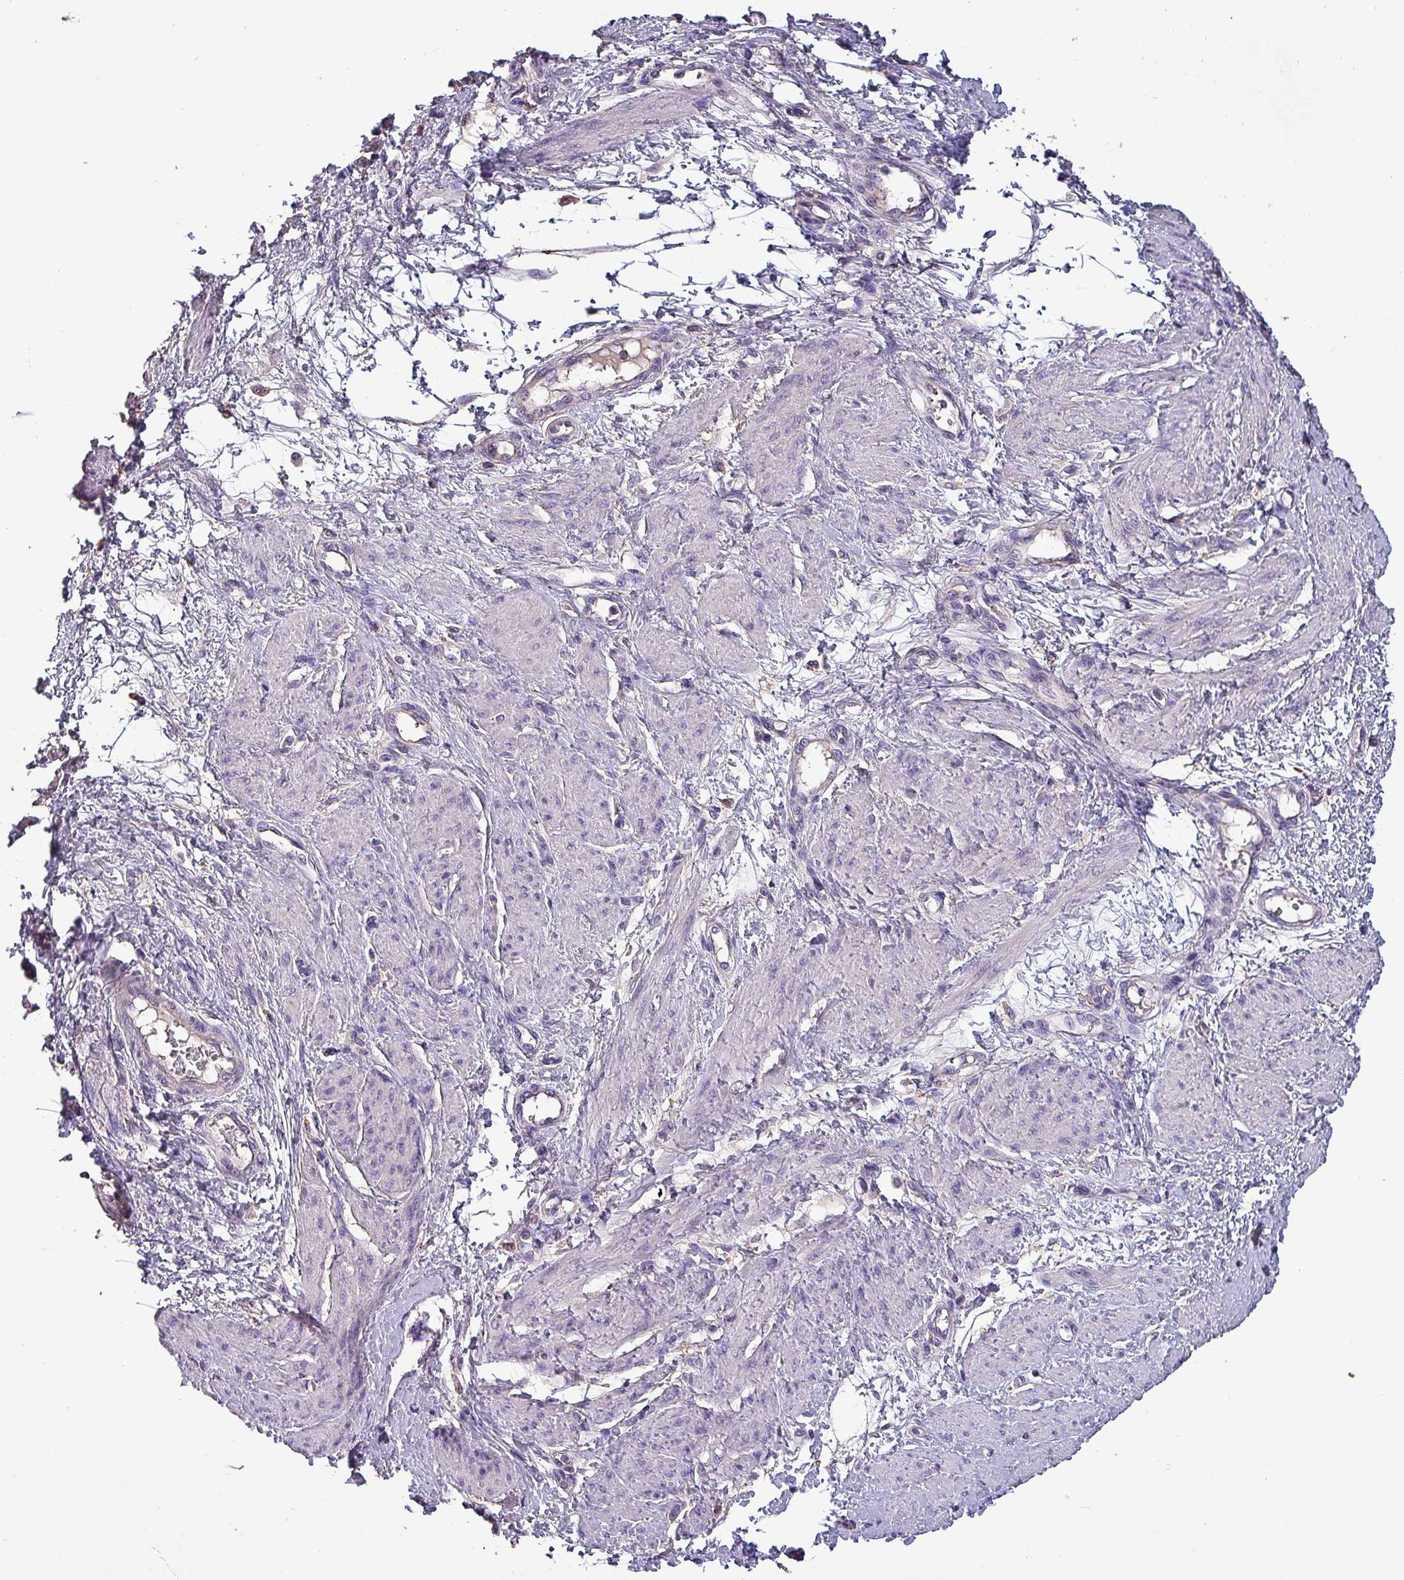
{"staining": {"intensity": "negative", "quantity": "none", "location": "none"}, "tissue": "smooth muscle", "cell_type": "Smooth muscle cells", "image_type": "normal", "snomed": [{"axis": "morphology", "description": "Normal tissue, NOS"}, {"axis": "topography", "description": "Smooth muscle"}, {"axis": "topography", "description": "Uterus"}], "caption": "Human smooth muscle stained for a protein using immunohistochemistry shows no positivity in smooth muscle cells.", "gene": "HTRA4", "patient": {"sex": "female", "age": 39}}